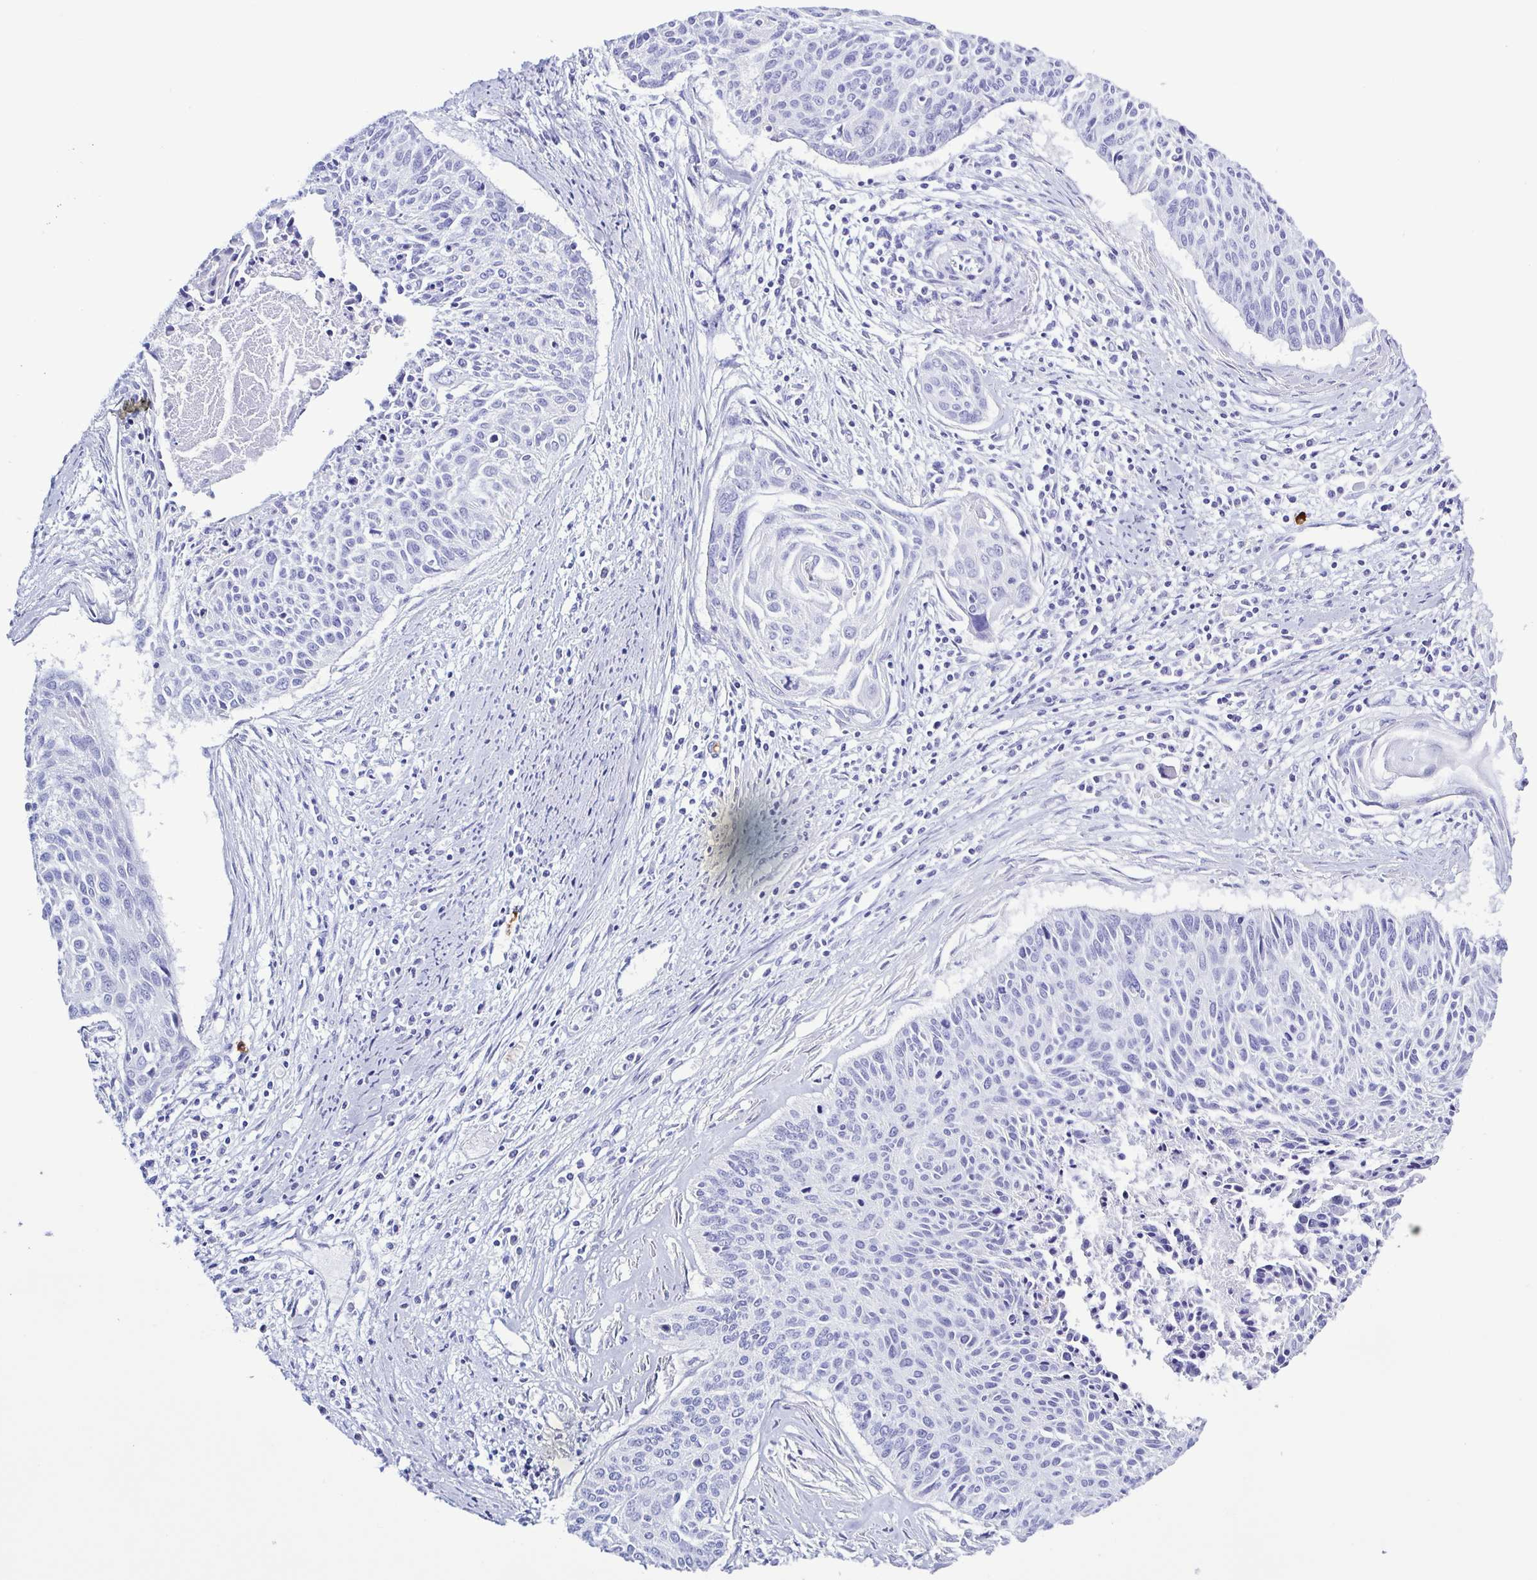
{"staining": {"intensity": "negative", "quantity": "none", "location": "none"}, "tissue": "cervical cancer", "cell_type": "Tumor cells", "image_type": "cancer", "snomed": [{"axis": "morphology", "description": "Squamous cell carcinoma, NOS"}, {"axis": "topography", "description": "Cervix"}], "caption": "This is a histopathology image of immunohistochemistry (IHC) staining of squamous cell carcinoma (cervical), which shows no expression in tumor cells.", "gene": "LTF", "patient": {"sex": "female", "age": 55}}